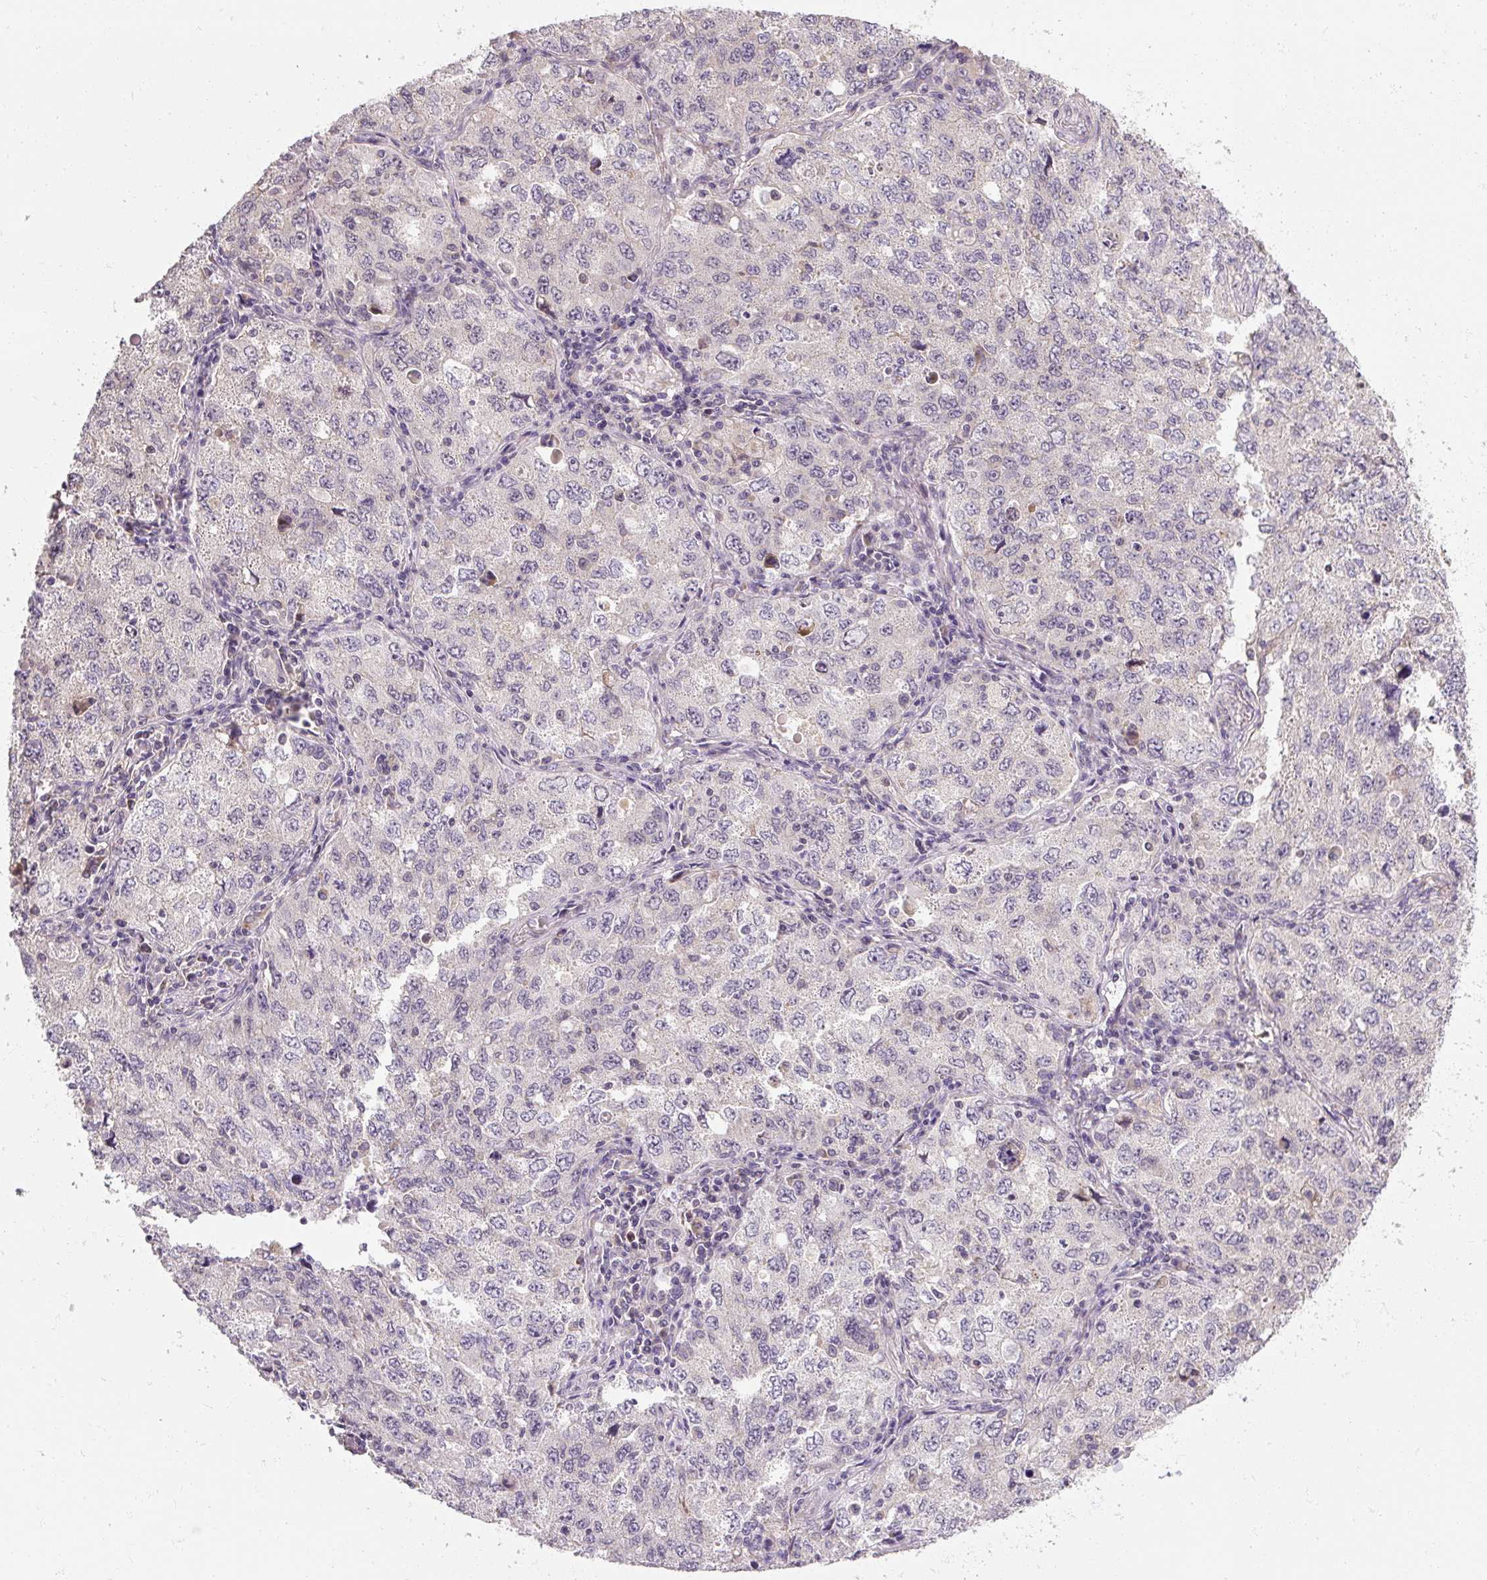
{"staining": {"intensity": "negative", "quantity": "none", "location": "none"}, "tissue": "lung cancer", "cell_type": "Tumor cells", "image_type": "cancer", "snomed": [{"axis": "morphology", "description": "Adenocarcinoma, NOS"}, {"axis": "topography", "description": "Lung"}], "caption": "The image demonstrates no significant positivity in tumor cells of lung cancer (adenocarcinoma).", "gene": "RB1CC1", "patient": {"sex": "female", "age": 57}}